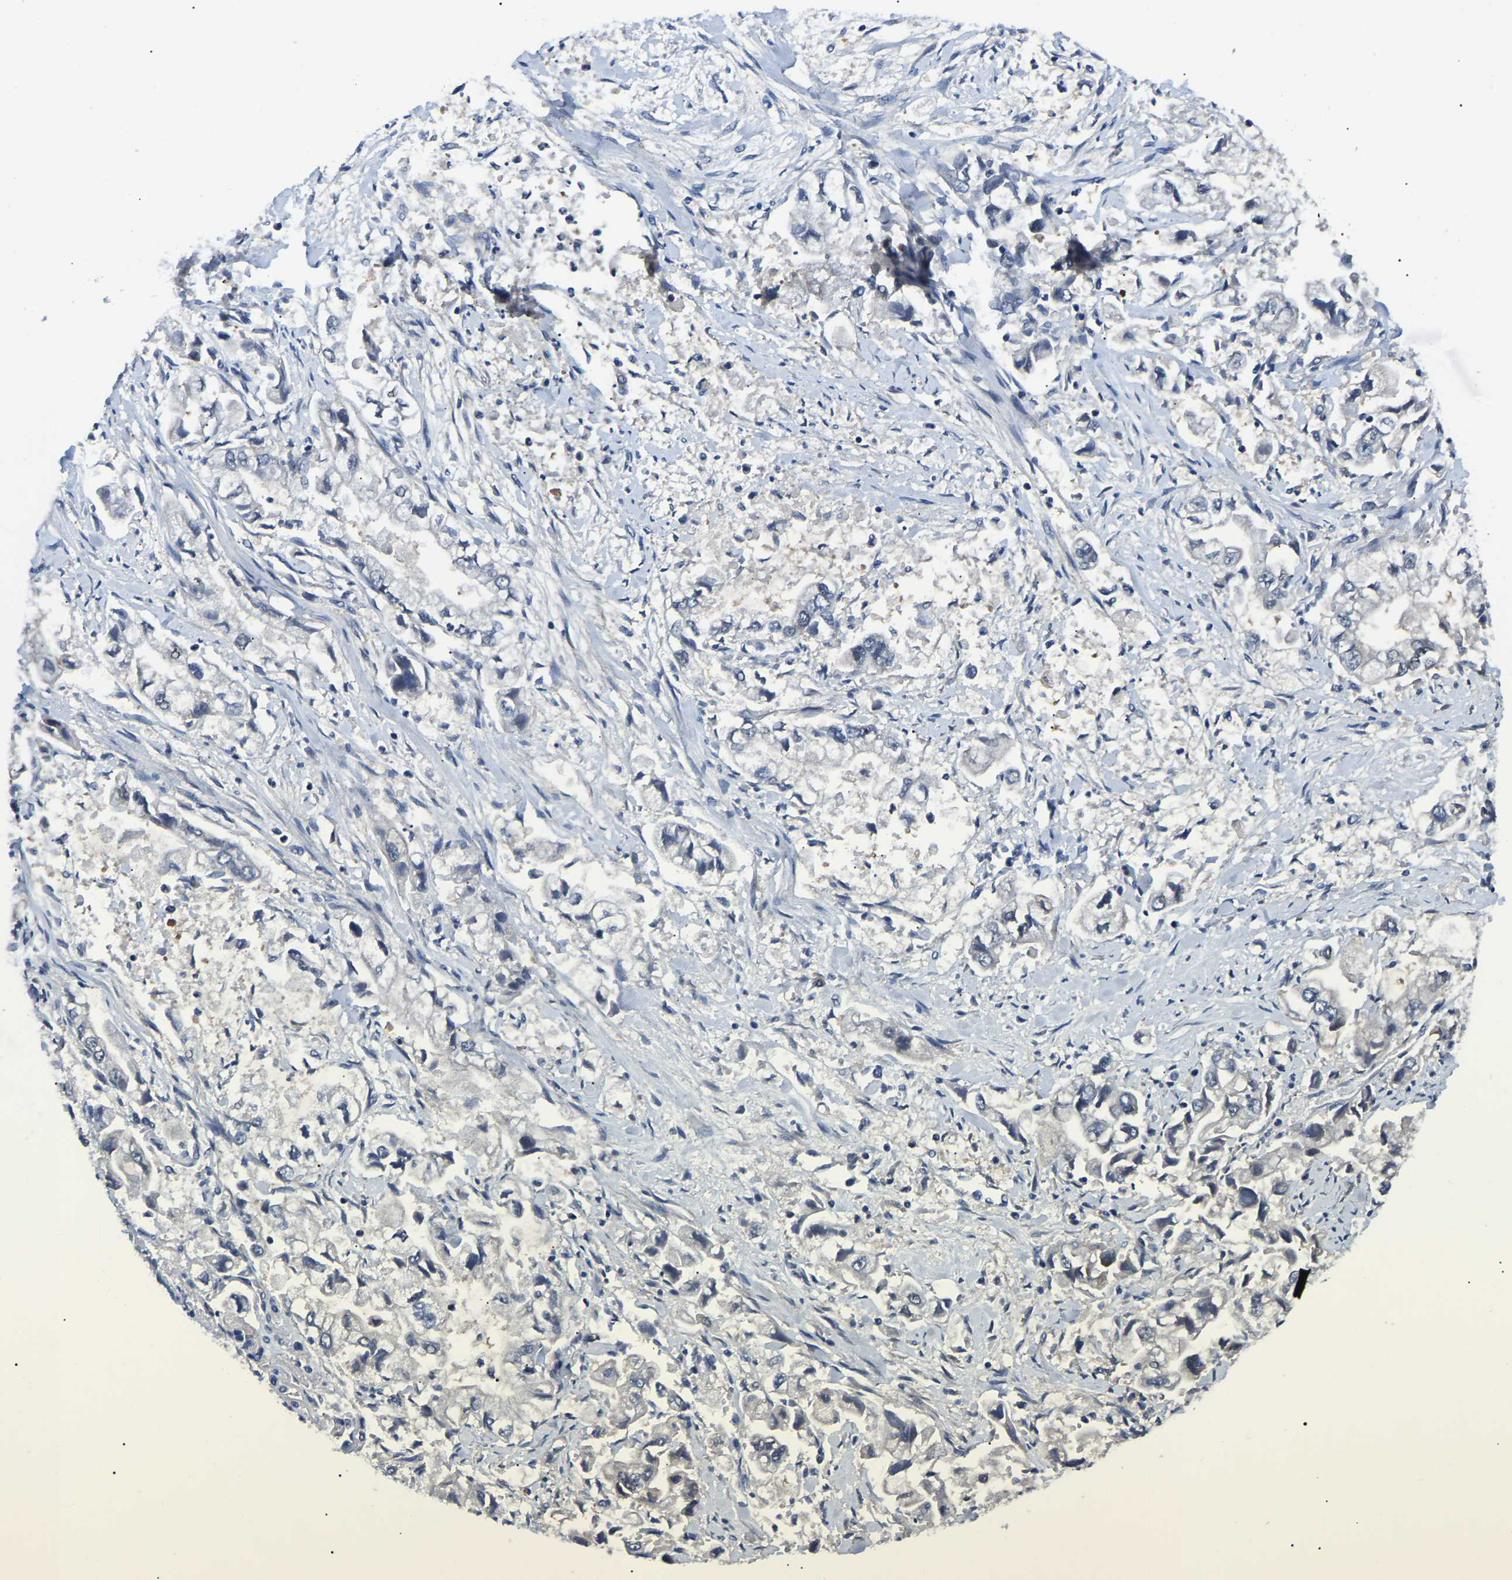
{"staining": {"intensity": "negative", "quantity": "none", "location": "none"}, "tissue": "stomach cancer", "cell_type": "Tumor cells", "image_type": "cancer", "snomed": [{"axis": "morphology", "description": "Normal tissue, NOS"}, {"axis": "morphology", "description": "Adenocarcinoma, NOS"}, {"axis": "topography", "description": "Stomach"}], "caption": "Tumor cells show no significant protein staining in stomach adenocarcinoma.", "gene": "RRP1B", "patient": {"sex": "male", "age": 62}}